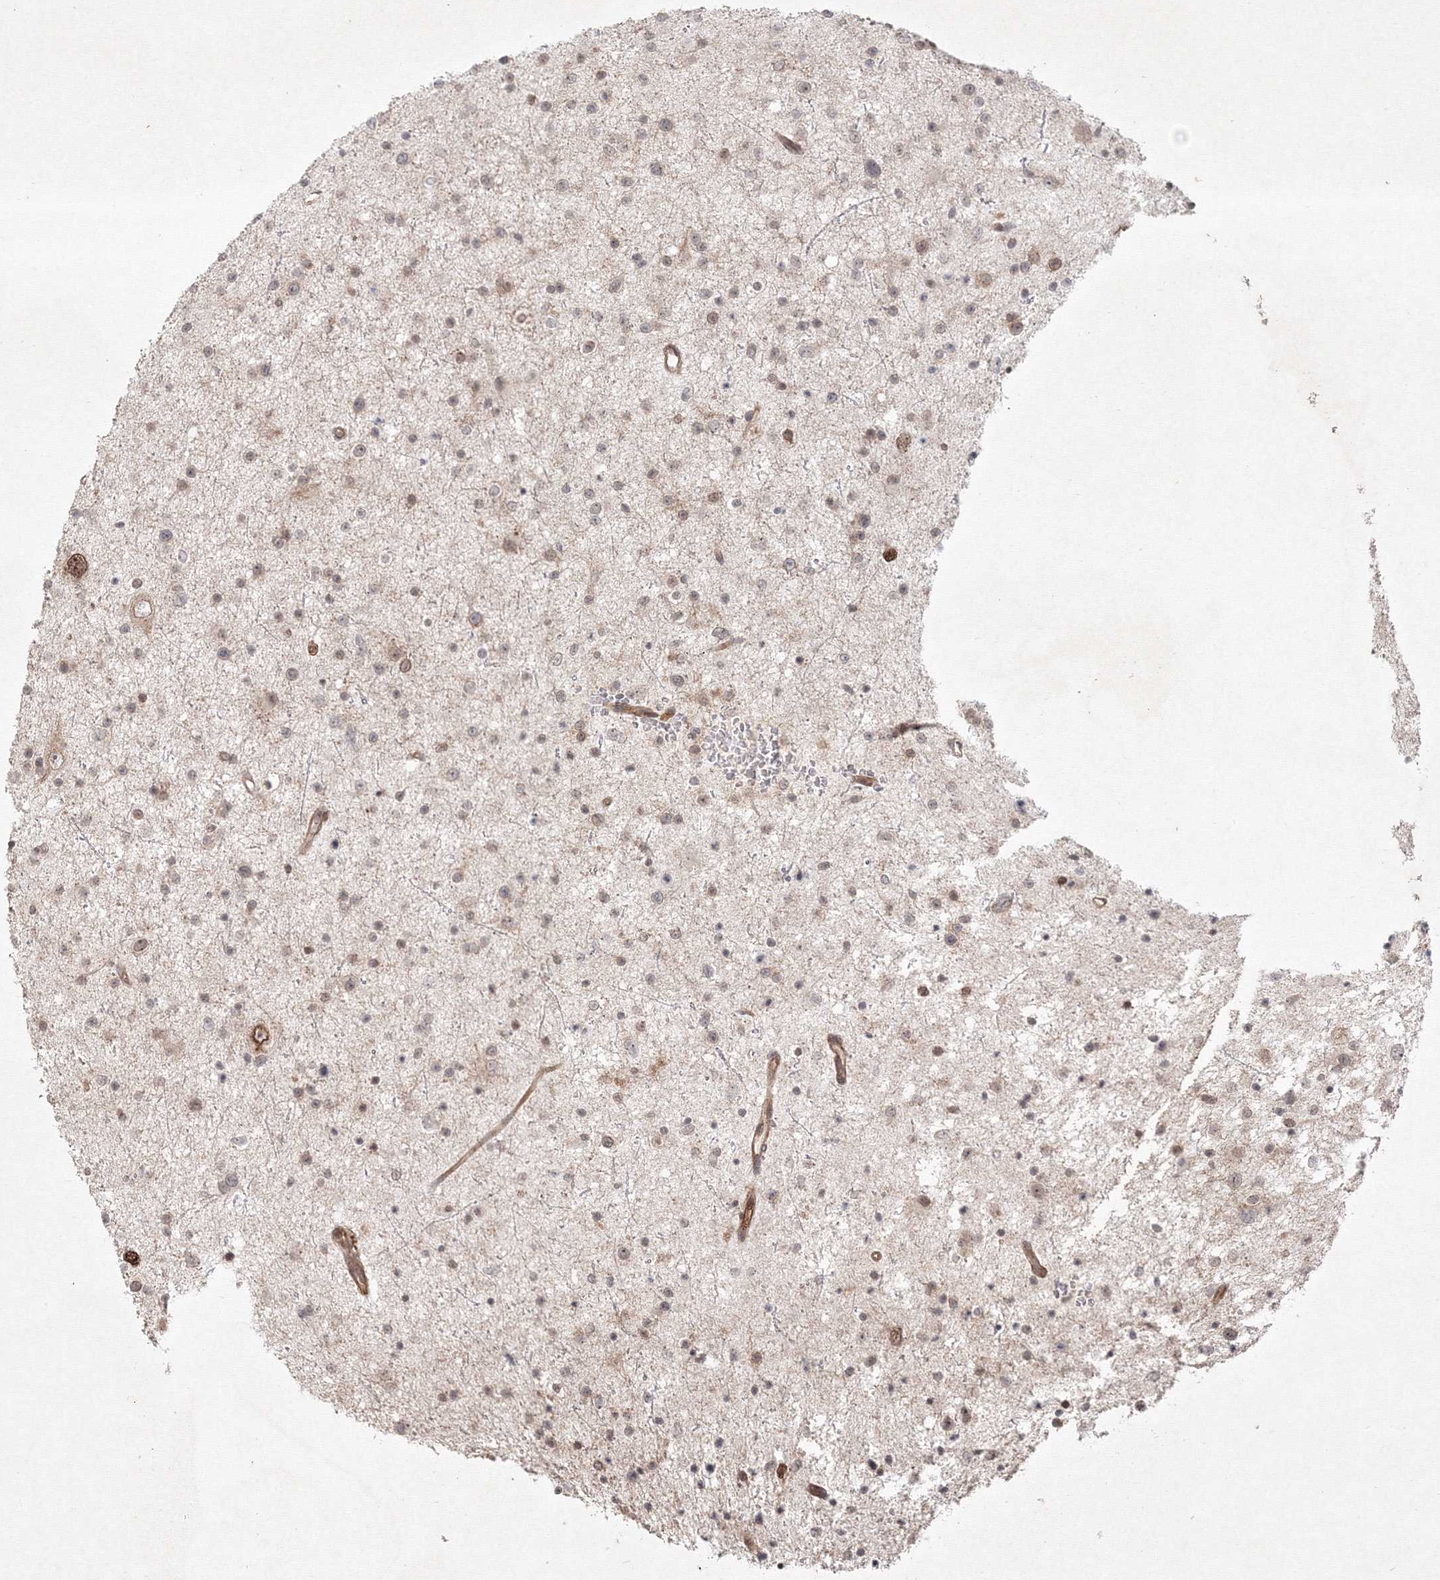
{"staining": {"intensity": "weak", "quantity": "25%-75%", "location": "cytoplasmic/membranous,nuclear"}, "tissue": "glioma", "cell_type": "Tumor cells", "image_type": "cancer", "snomed": [{"axis": "morphology", "description": "Glioma, malignant, Low grade"}, {"axis": "topography", "description": "Brain"}], "caption": "Brown immunohistochemical staining in human glioma demonstrates weak cytoplasmic/membranous and nuclear expression in about 25%-75% of tumor cells. (Stains: DAB (3,3'-diaminobenzidine) in brown, nuclei in blue, Microscopy: brightfield microscopy at high magnification).", "gene": "KIF20A", "patient": {"sex": "female", "age": 37}}